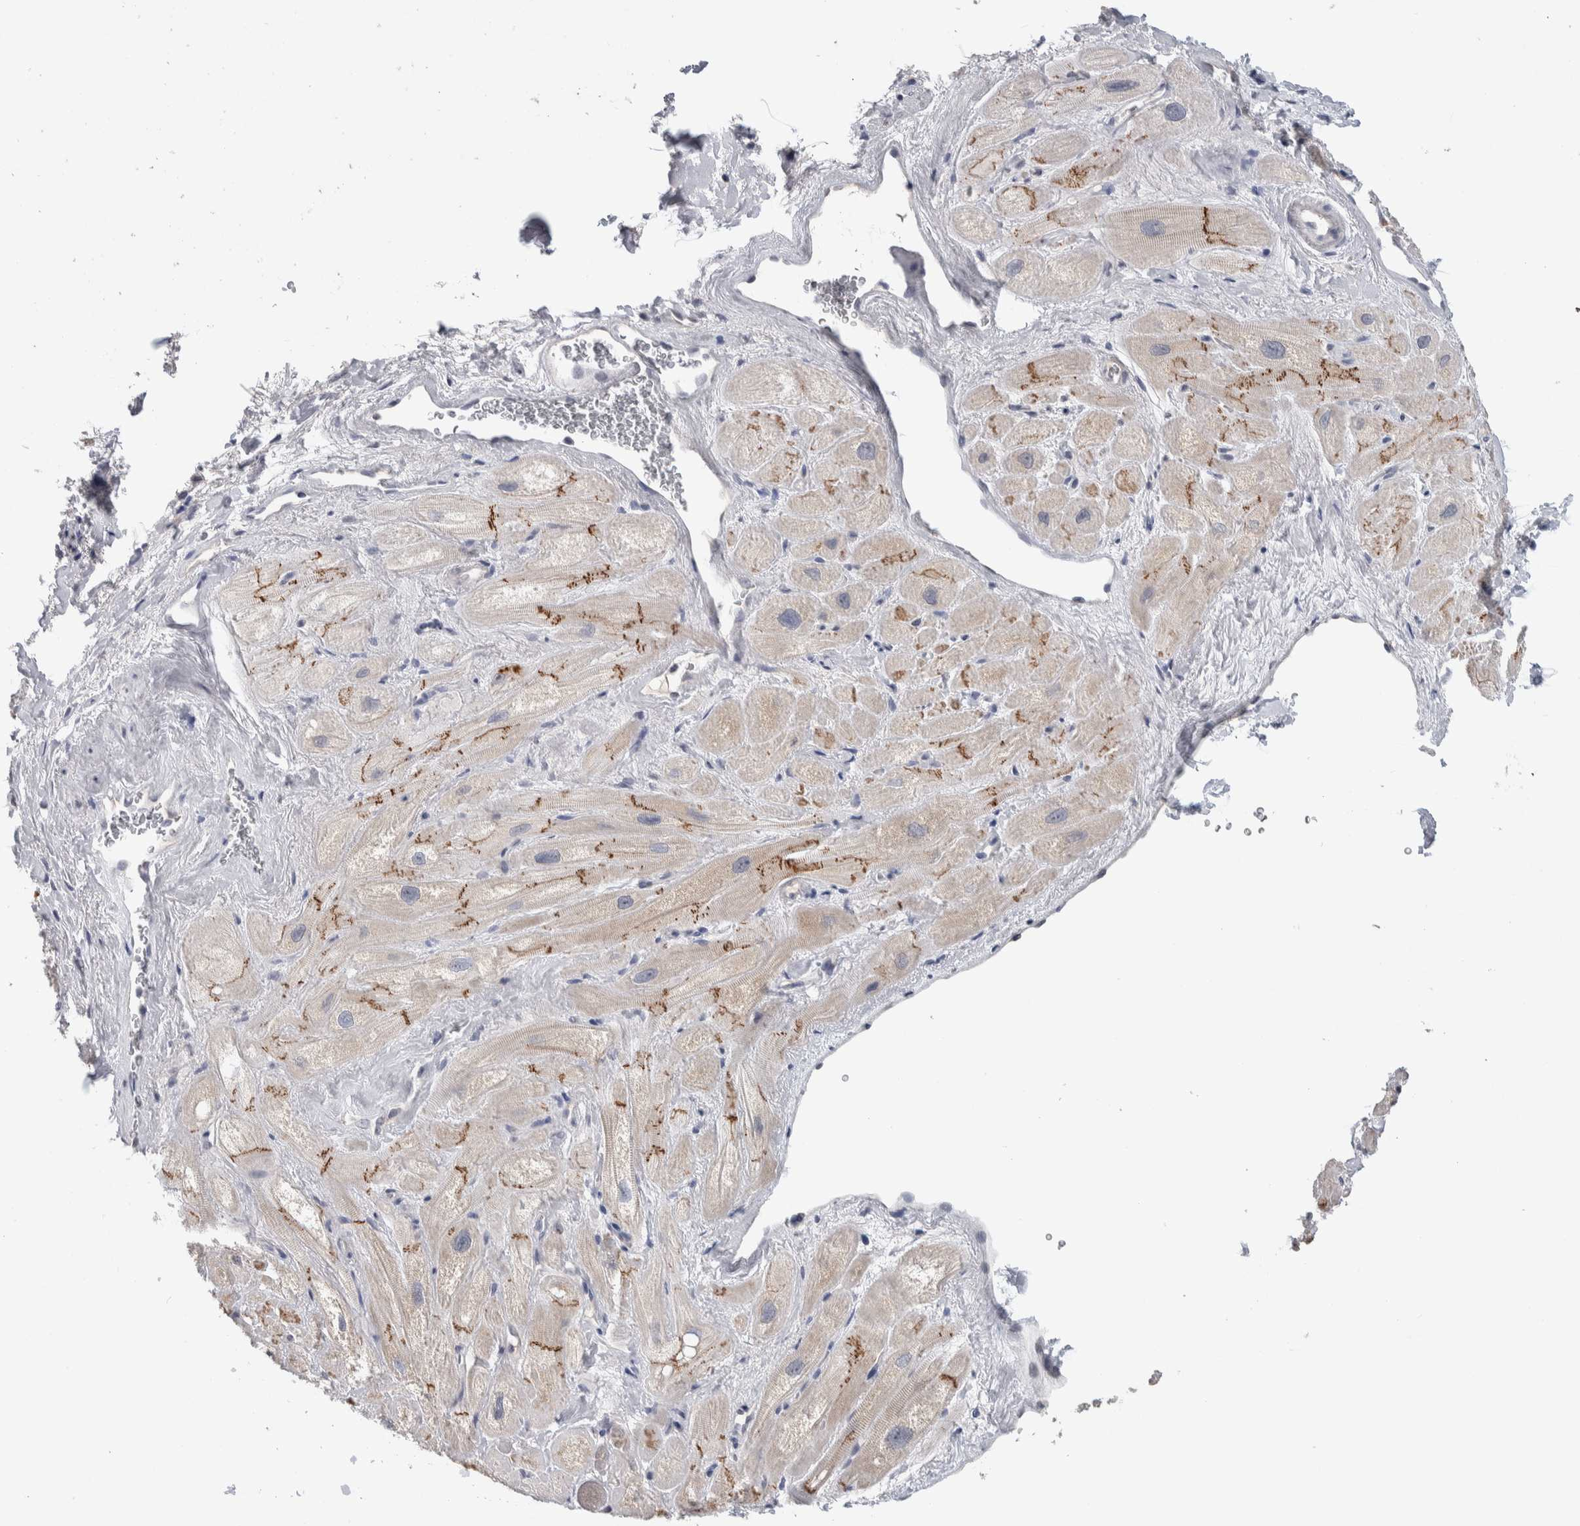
{"staining": {"intensity": "moderate", "quantity": ">75%", "location": "cytoplasmic/membranous"}, "tissue": "heart muscle", "cell_type": "Cardiomyocytes", "image_type": "normal", "snomed": [{"axis": "morphology", "description": "Normal tissue, NOS"}, {"axis": "topography", "description": "Heart"}], "caption": "Moderate cytoplasmic/membranous staining is seen in about >75% of cardiomyocytes in benign heart muscle.", "gene": "TMEM102", "patient": {"sex": "male", "age": 49}}